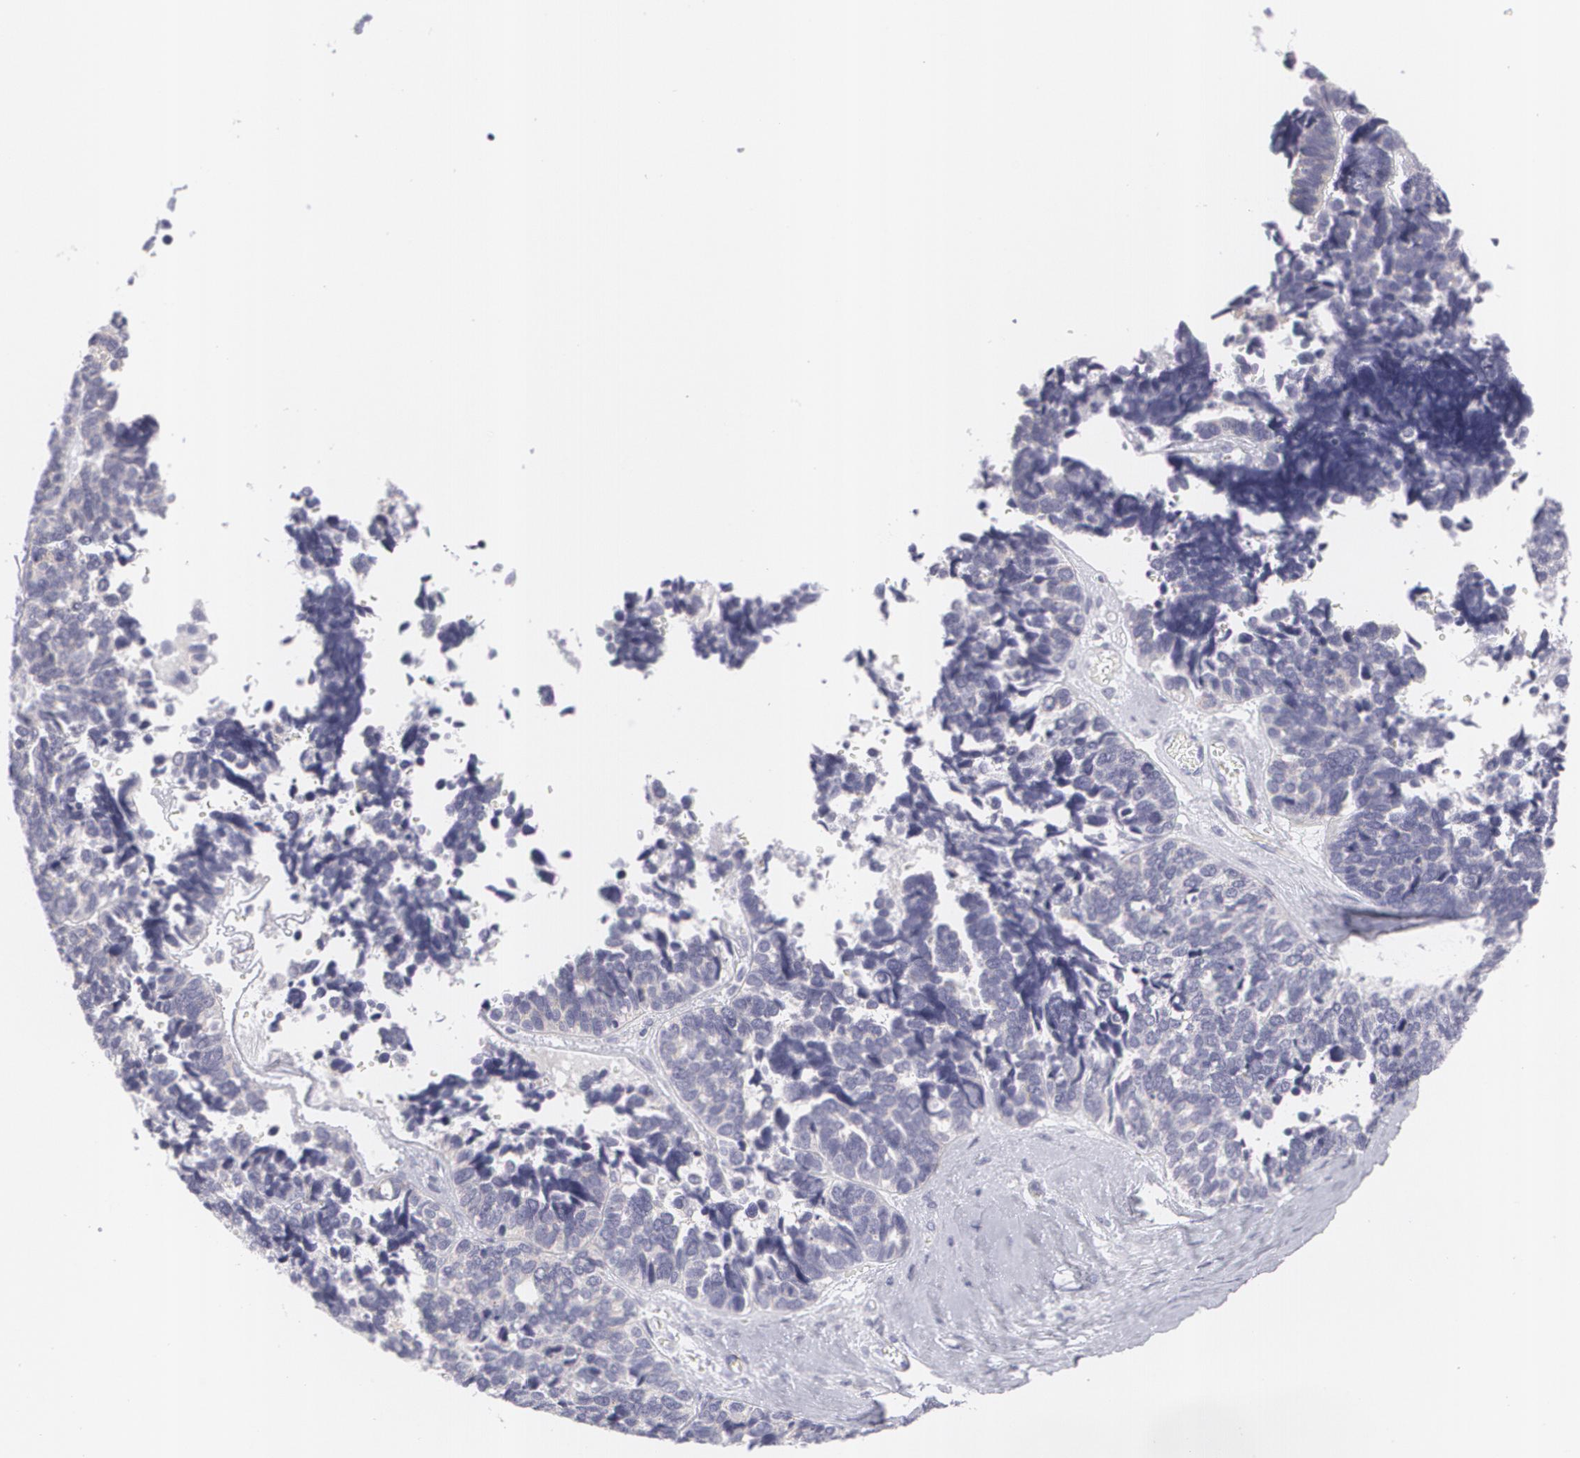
{"staining": {"intensity": "negative", "quantity": "none", "location": "none"}, "tissue": "ovarian cancer", "cell_type": "Tumor cells", "image_type": "cancer", "snomed": [{"axis": "morphology", "description": "Cystadenocarcinoma, serous, NOS"}, {"axis": "topography", "description": "Ovary"}], "caption": "Tumor cells are negative for brown protein staining in ovarian serous cystadenocarcinoma.", "gene": "MBNL3", "patient": {"sex": "female", "age": 77}}